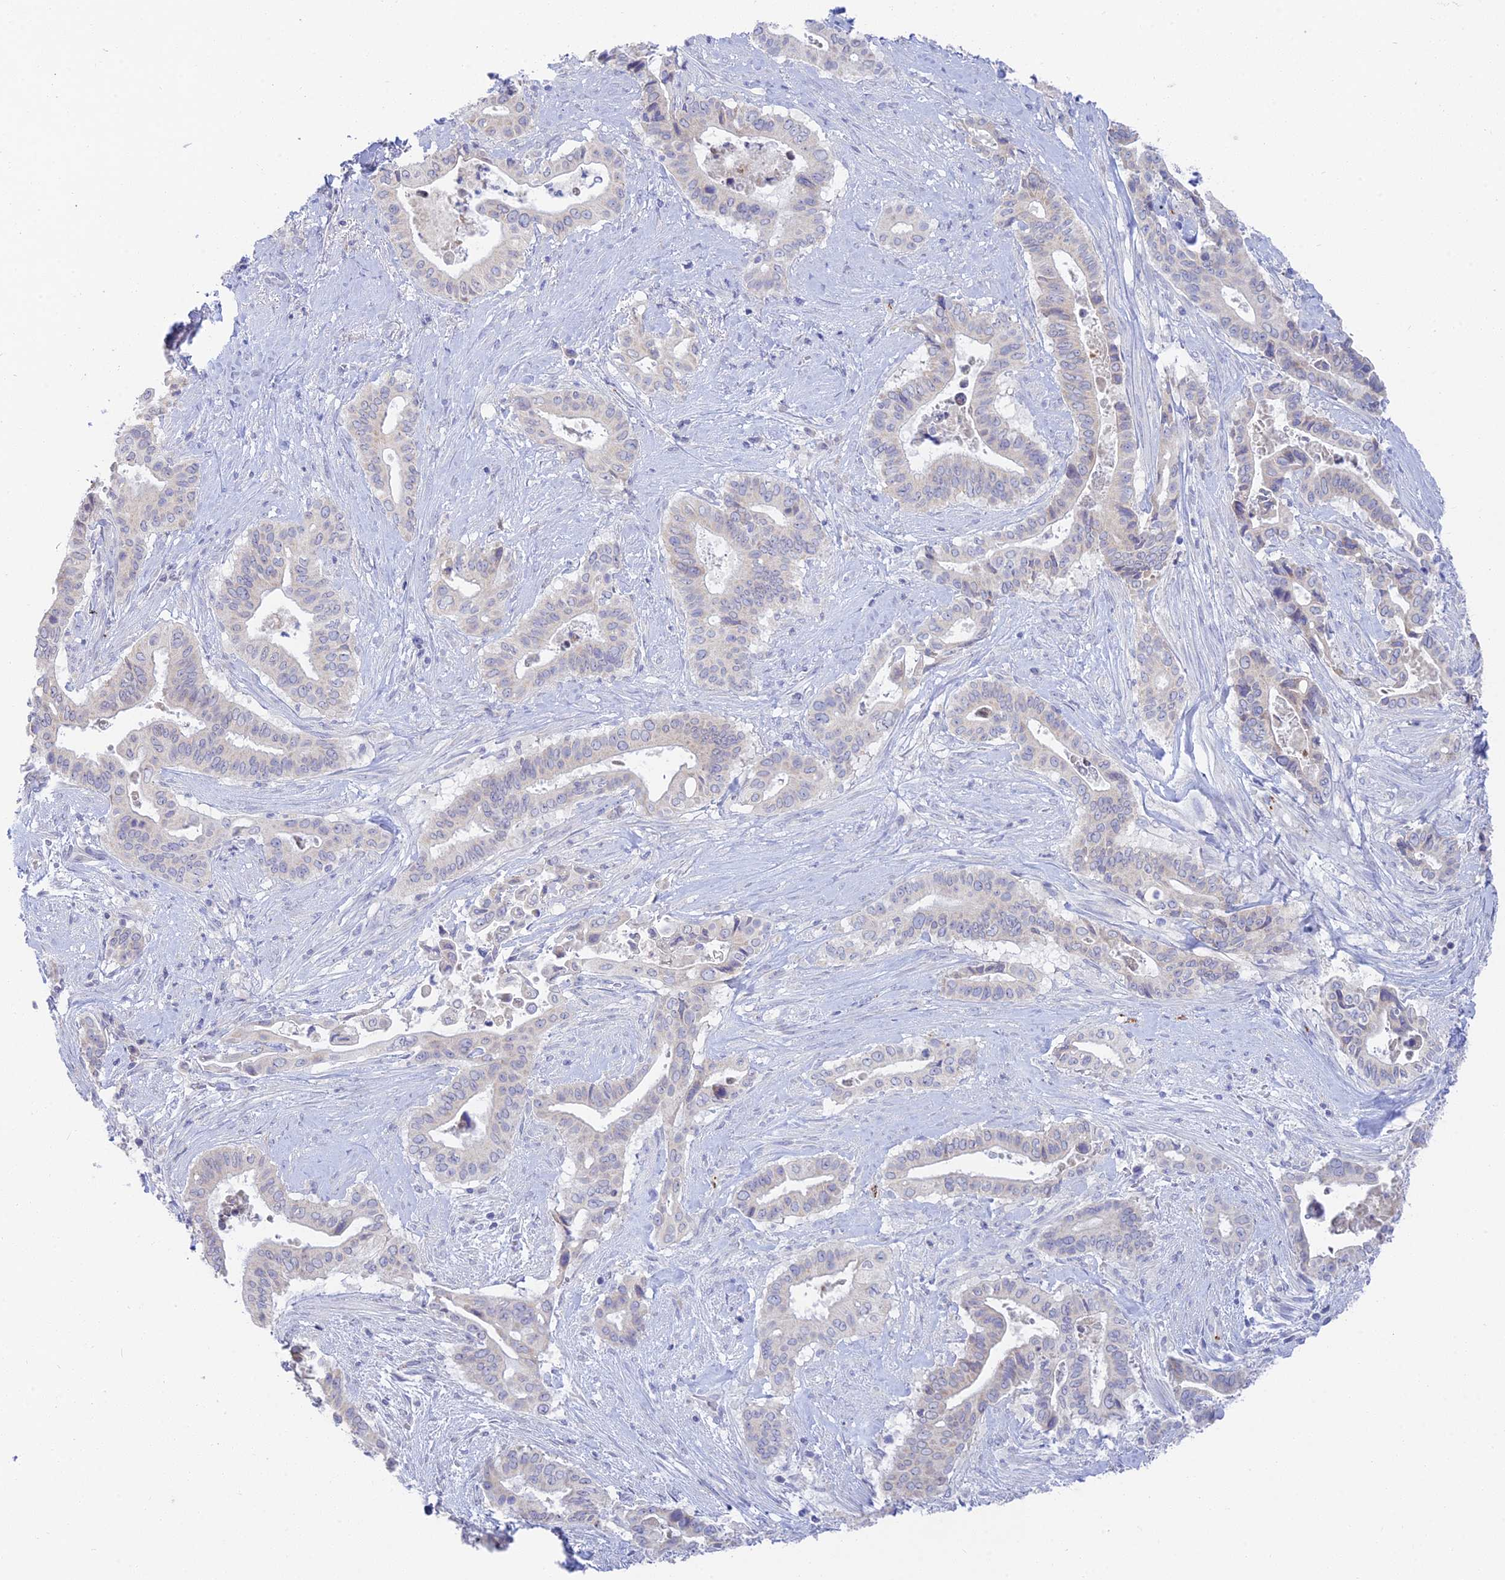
{"staining": {"intensity": "negative", "quantity": "none", "location": "none"}, "tissue": "pancreatic cancer", "cell_type": "Tumor cells", "image_type": "cancer", "snomed": [{"axis": "morphology", "description": "Adenocarcinoma, NOS"}, {"axis": "topography", "description": "Pancreas"}], "caption": "Tumor cells show no significant protein staining in adenocarcinoma (pancreatic).", "gene": "TMEM40", "patient": {"sex": "female", "age": 77}}